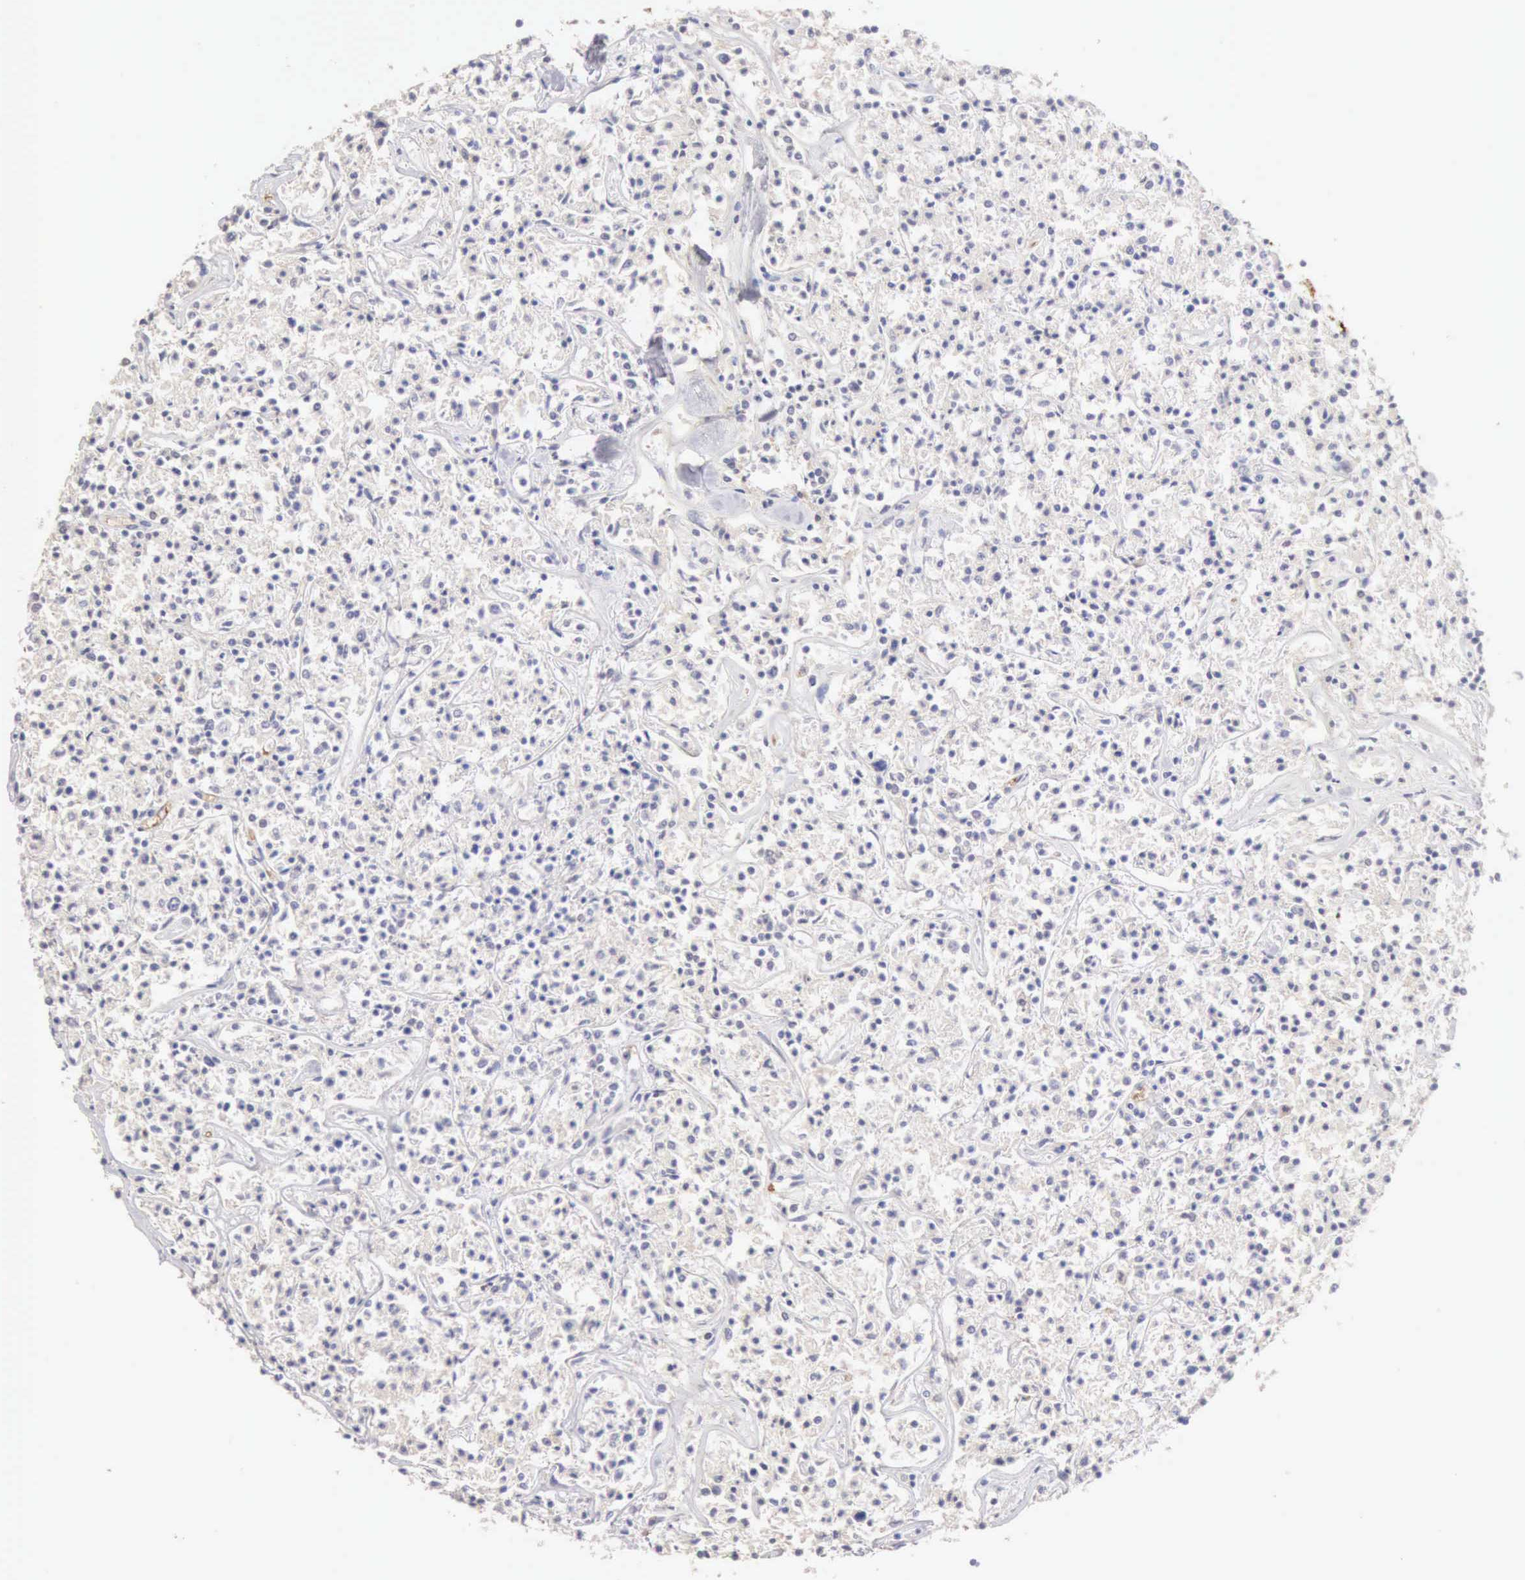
{"staining": {"intensity": "negative", "quantity": "none", "location": "none"}, "tissue": "lymphoma", "cell_type": "Tumor cells", "image_type": "cancer", "snomed": [{"axis": "morphology", "description": "Malignant lymphoma, non-Hodgkin's type, Low grade"}, {"axis": "topography", "description": "Small intestine"}], "caption": "Tumor cells show no significant expression in low-grade malignant lymphoma, non-Hodgkin's type.", "gene": "CFI", "patient": {"sex": "female", "age": 59}}